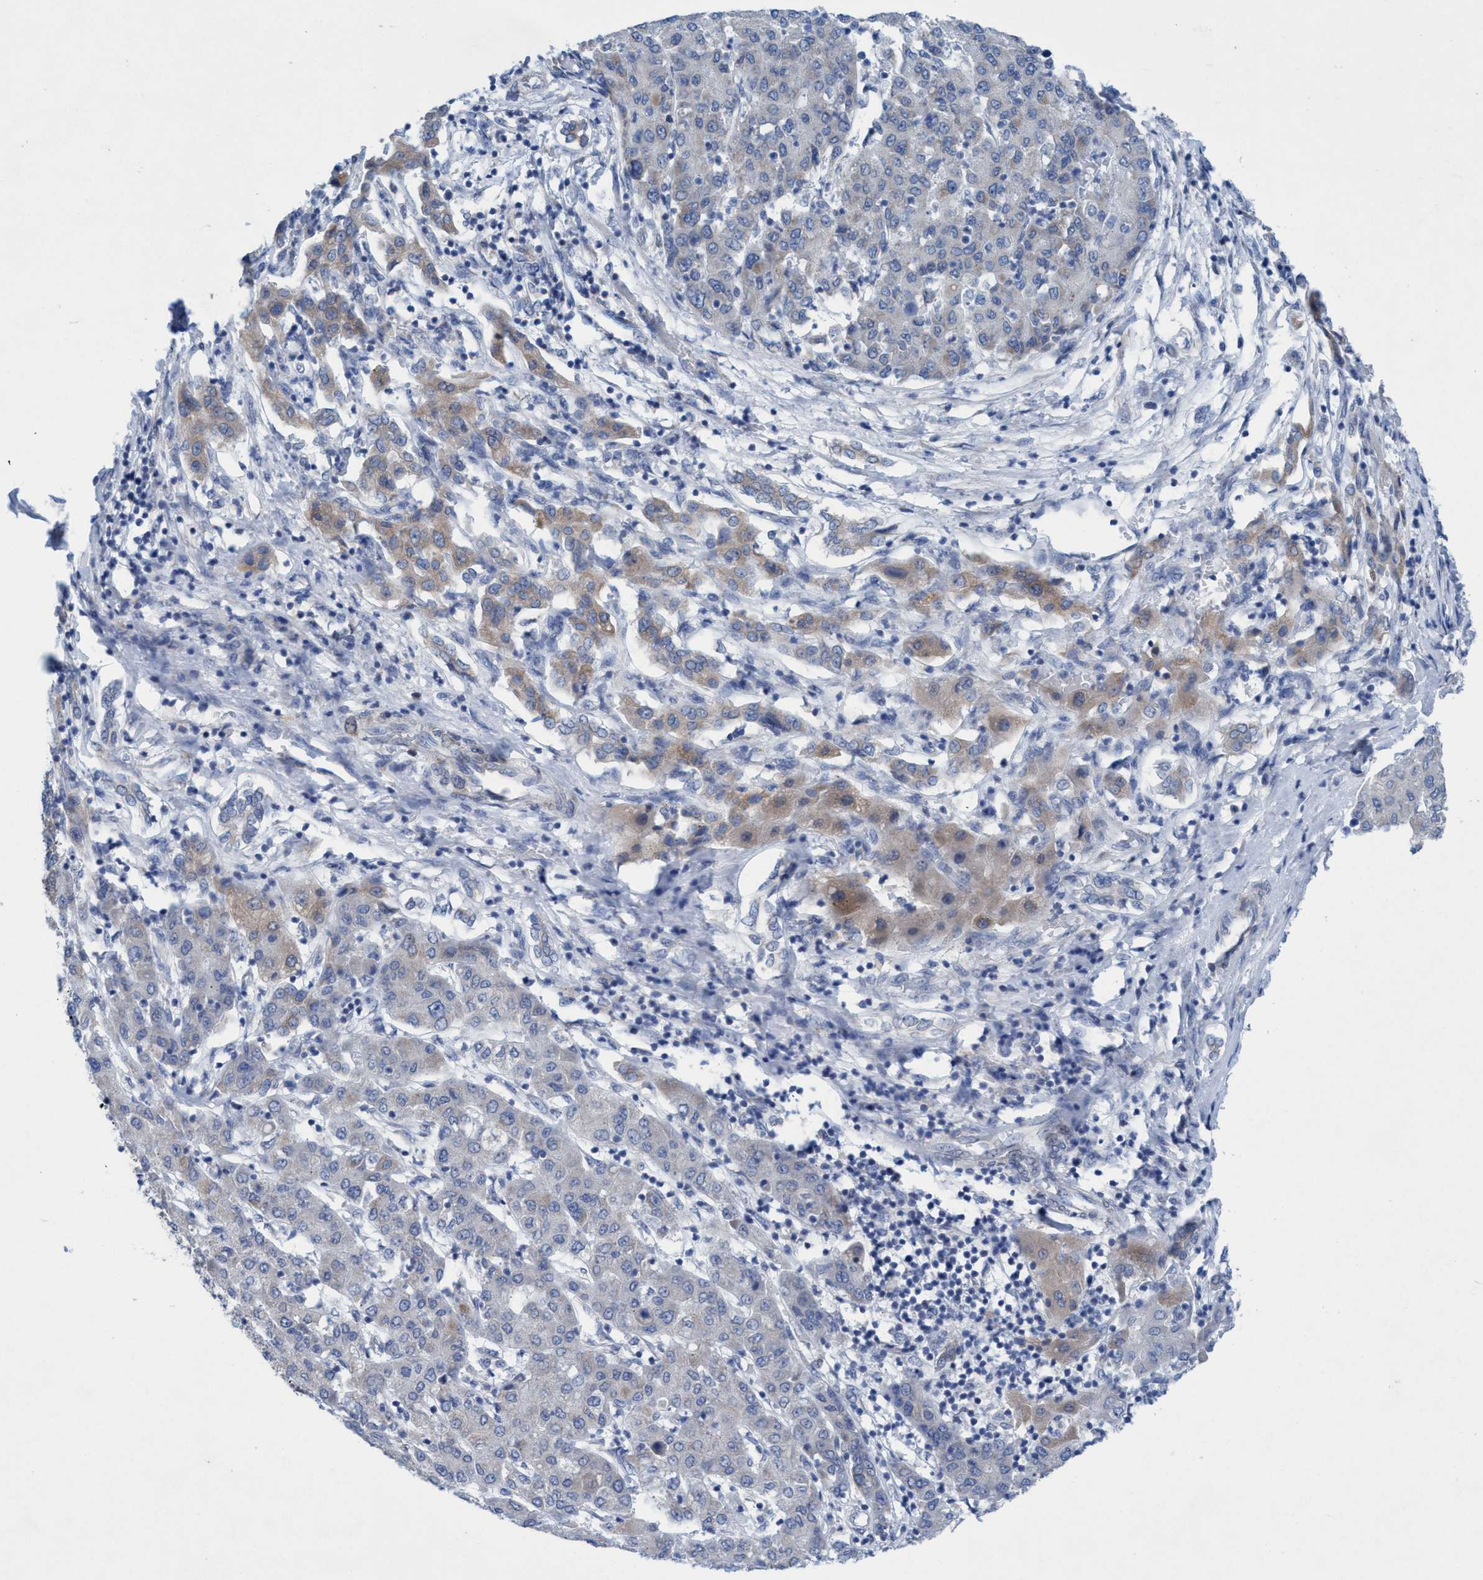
{"staining": {"intensity": "weak", "quantity": "25%-75%", "location": "cytoplasmic/membranous"}, "tissue": "liver cancer", "cell_type": "Tumor cells", "image_type": "cancer", "snomed": [{"axis": "morphology", "description": "Carcinoma, Hepatocellular, NOS"}, {"axis": "topography", "description": "Liver"}], "caption": "The image shows staining of liver cancer (hepatocellular carcinoma), revealing weak cytoplasmic/membranous protein staining (brown color) within tumor cells. Using DAB (3,3'-diaminobenzidine) (brown) and hematoxylin (blue) stains, captured at high magnification using brightfield microscopy.", "gene": "RSAD1", "patient": {"sex": "male", "age": 65}}